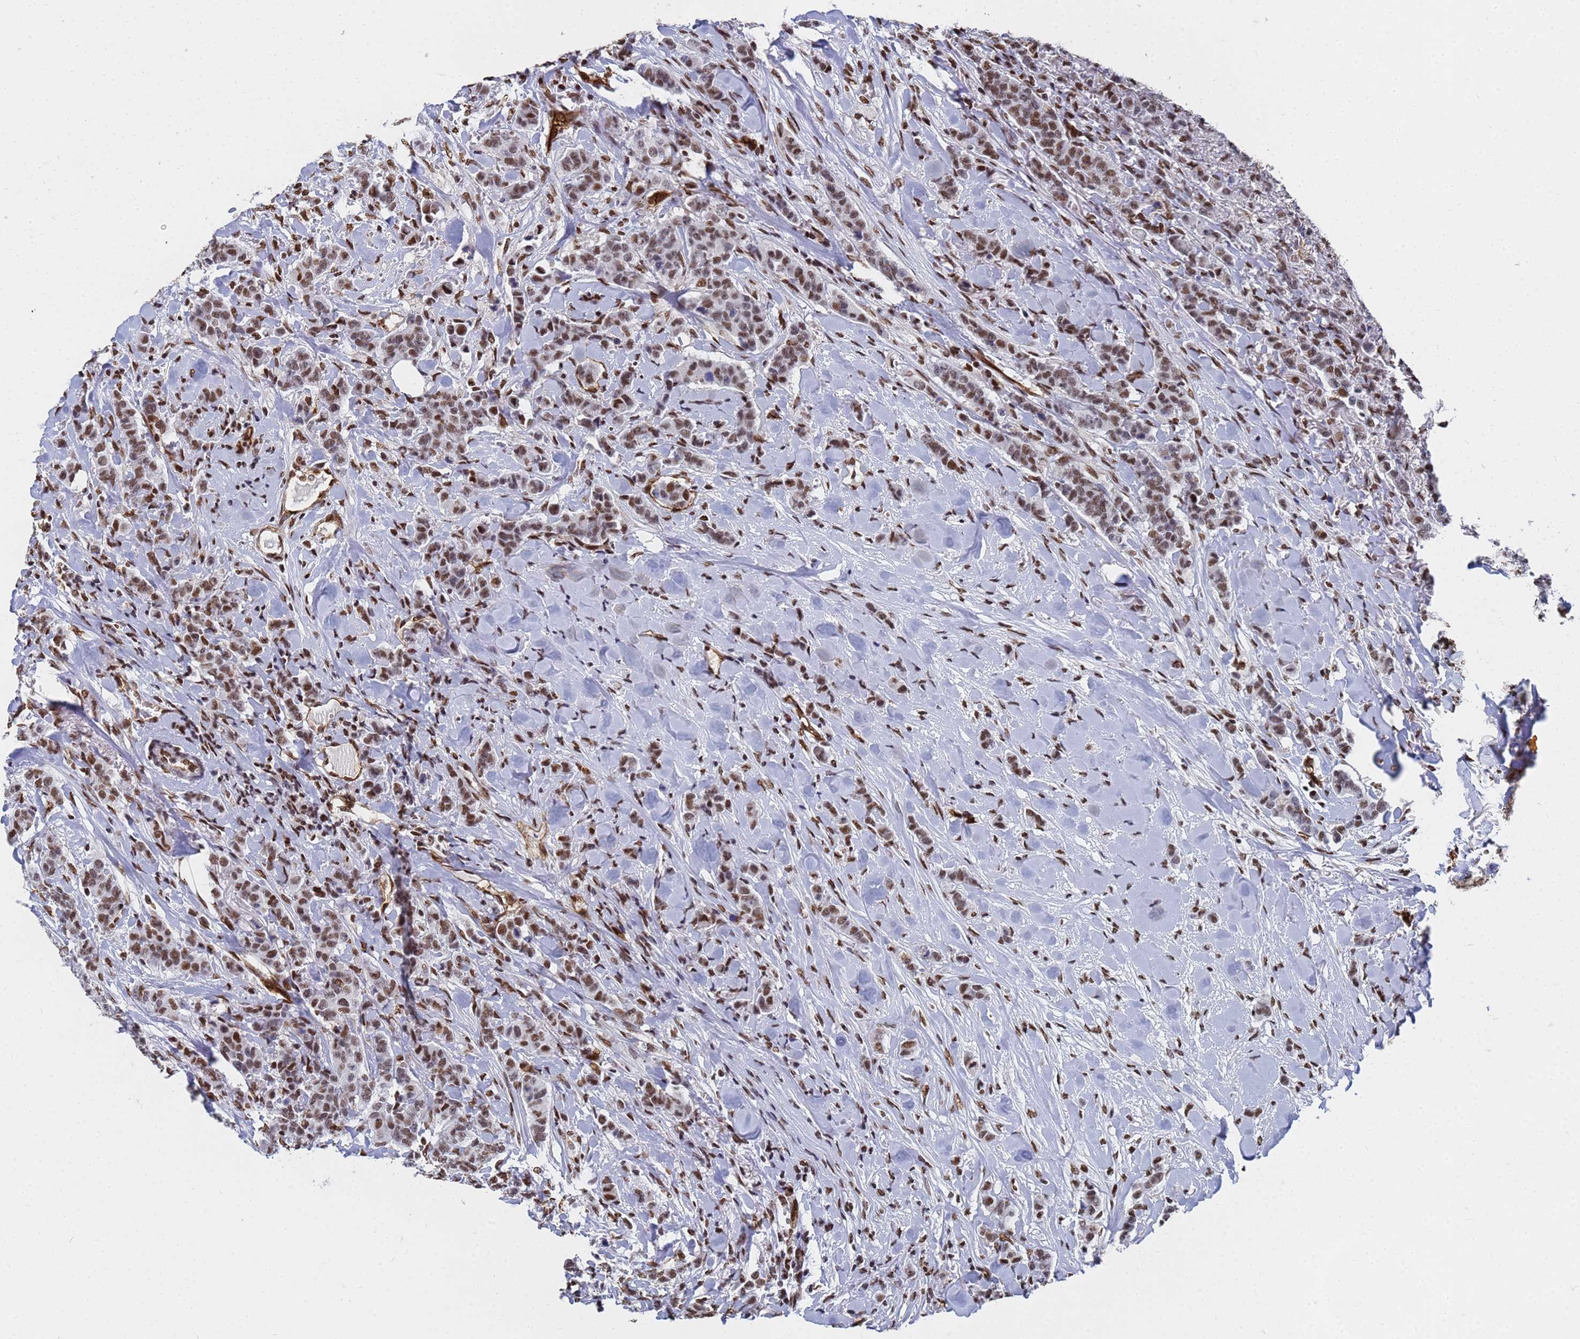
{"staining": {"intensity": "moderate", "quantity": ">75%", "location": "nuclear"}, "tissue": "breast cancer", "cell_type": "Tumor cells", "image_type": "cancer", "snomed": [{"axis": "morphology", "description": "Duct carcinoma"}, {"axis": "topography", "description": "Breast"}], "caption": "Protein expression analysis of human breast cancer (invasive ductal carcinoma) reveals moderate nuclear staining in about >75% of tumor cells.", "gene": "RAVER2", "patient": {"sex": "female", "age": 40}}